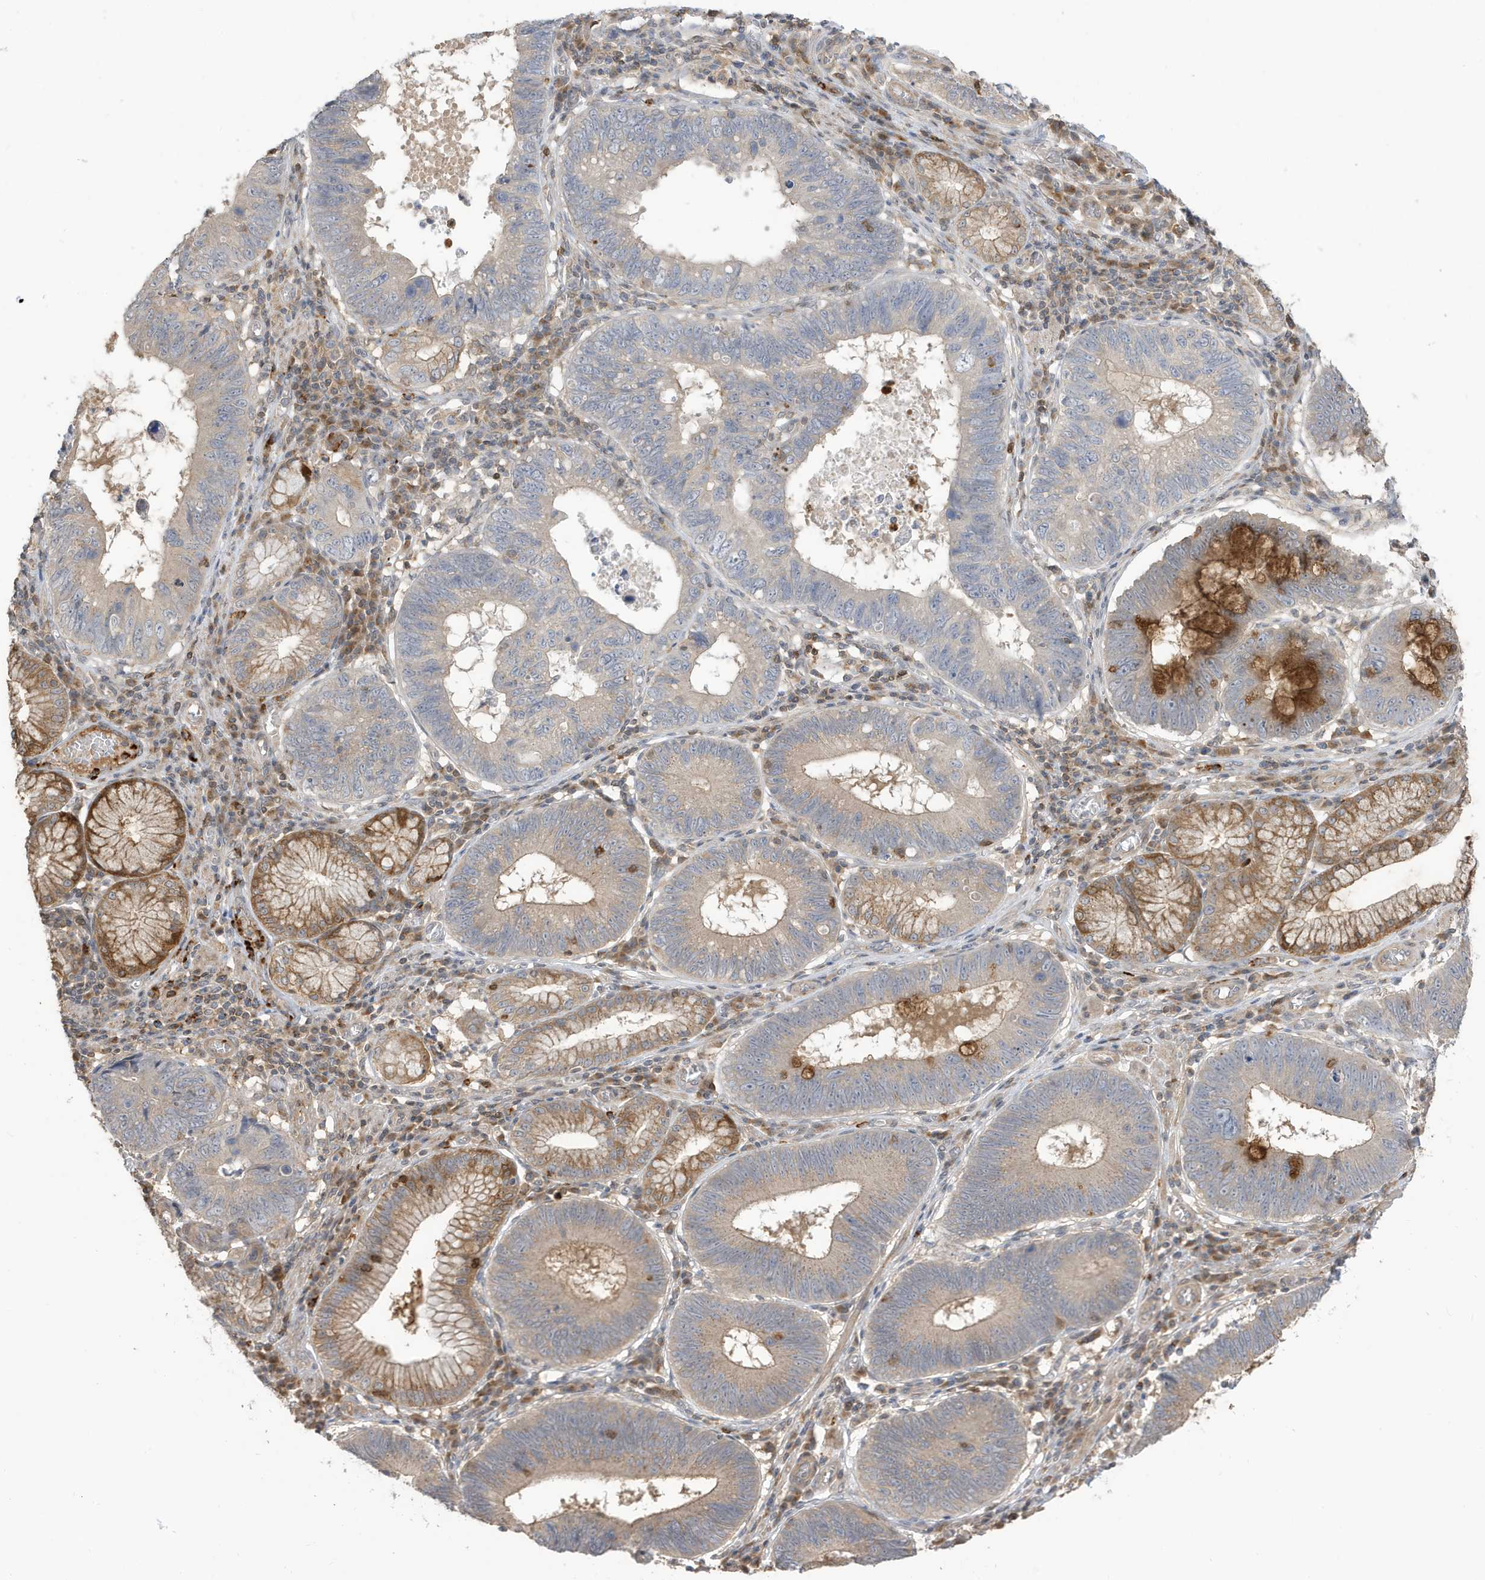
{"staining": {"intensity": "weak", "quantity": "25%-75%", "location": "cytoplasmic/membranous"}, "tissue": "stomach cancer", "cell_type": "Tumor cells", "image_type": "cancer", "snomed": [{"axis": "morphology", "description": "Adenocarcinoma, NOS"}, {"axis": "topography", "description": "Stomach"}], "caption": "A high-resolution micrograph shows immunohistochemistry (IHC) staining of stomach cancer (adenocarcinoma), which shows weak cytoplasmic/membranous positivity in approximately 25%-75% of tumor cells.", "gene": "TAB3", "patient": {"sex": "male", "age": 59}}